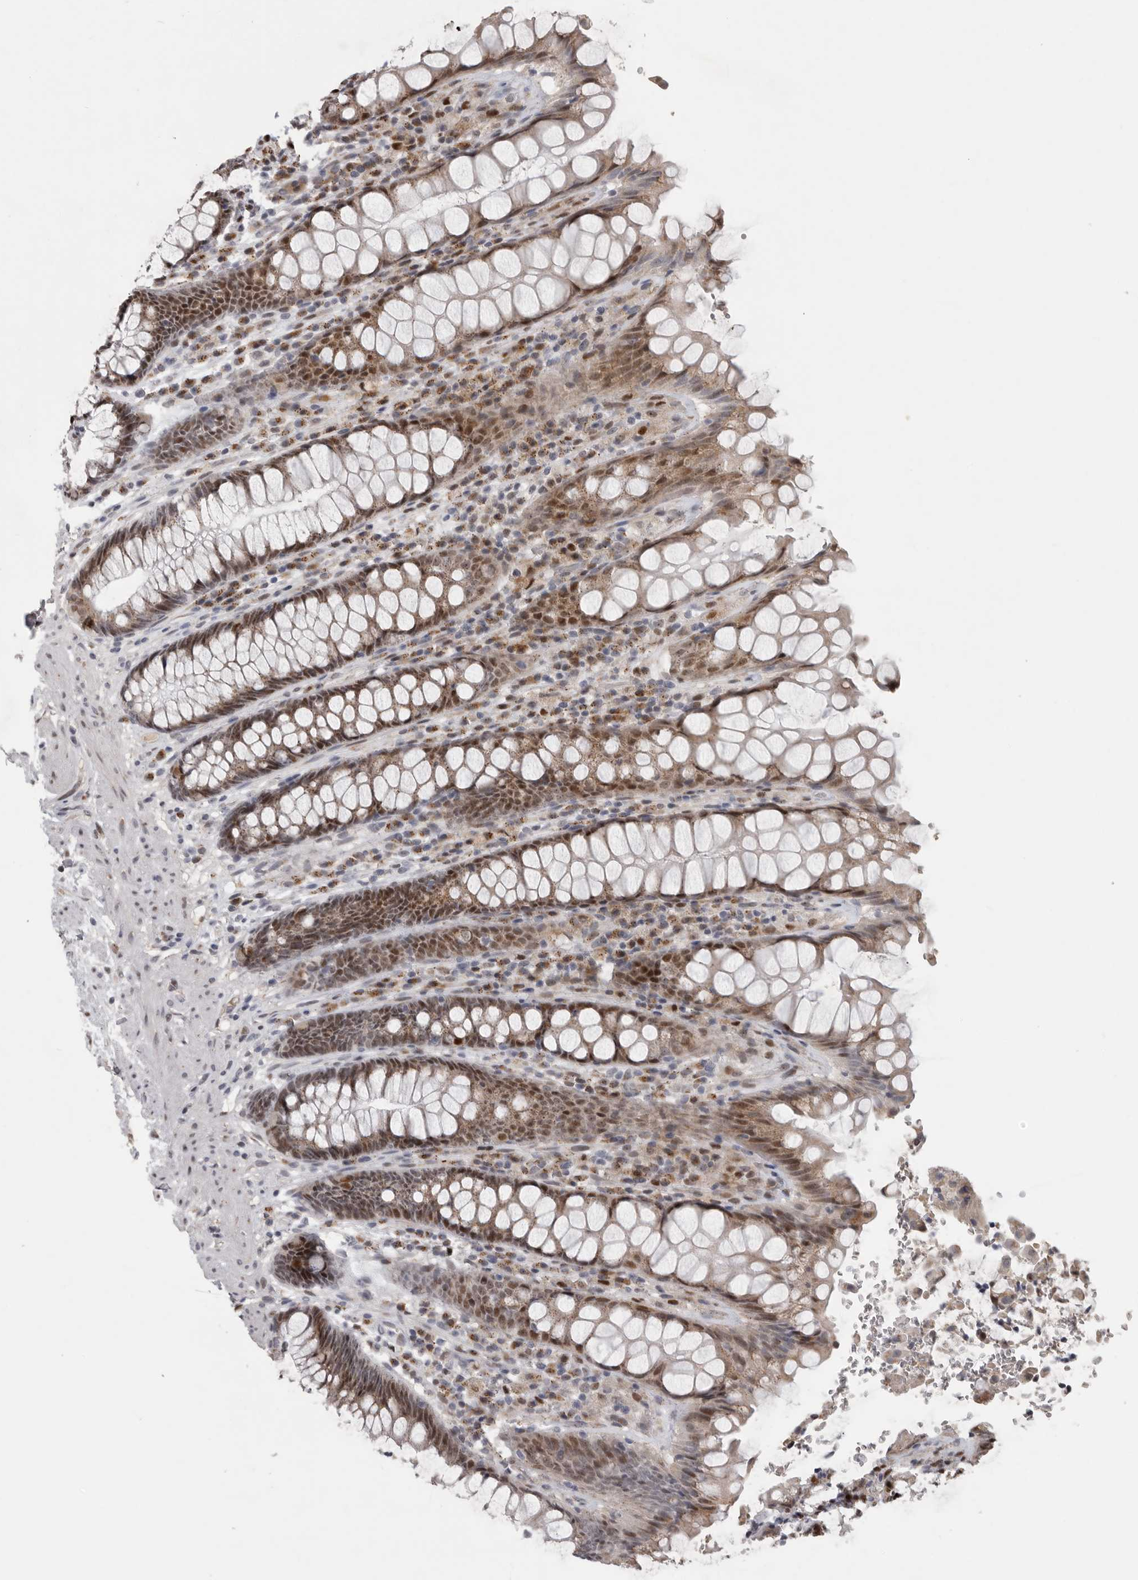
{"staining": {"intensity": "moderate", "quantity": ">75%", "location": "cytoplasmic/membranous,nuclear"}, "tissue": "rectum", "cell_type": "Glandular cells", "image_type": "normal", "snomed": [{"axis": "morphology", "description": "Normal tissue, NOS"}, {"axis": "topography", "description": "Rectum"}], "caption": "The histopathology image demonstrates a brown stain indicating the presence of a protein in the cytoplasmic/membranous,nuclear of glandular cells in rectum.", "gene": "PCMTD1", "patient": {"sex": "male", "age": 64}}